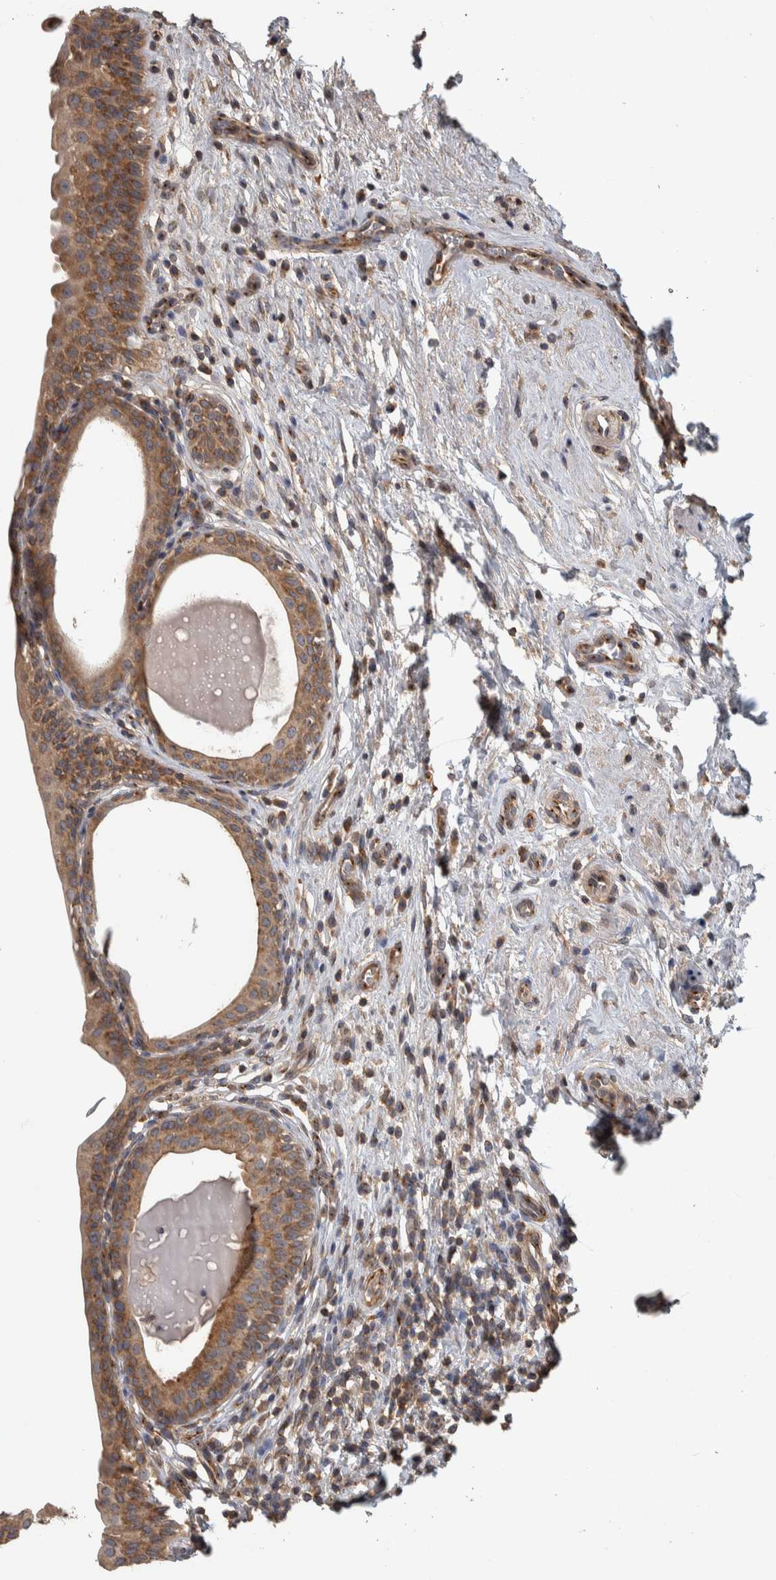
{"staining": {"intensity": "moderate", "quantity": "25%-75%", "location": "cytoplasmic/membranous"}, "tissue": "urinary bladder", "cell_type": "Urothelial cells", "image_type": "normal", "snomed": [{"axis": "morphology", "description": "Normal tissue, NOS"}, {"axis": "topography", "description": "Urinary bladder"}], "caption": "Immunohistochemical staining of benign urinary bladder demonstrates moderate cytoplasmic/membranous protein positivity in approximately 25%-75% of urothelial cells. The protein is stained brown, and the nuclei are stained in blue (DAB (3,3'-diaminobenzidine) IHC with brightfield microscopy, high magnification).", "gene": "IFRD1", "patient": {"sex": "male", "age": 83}}